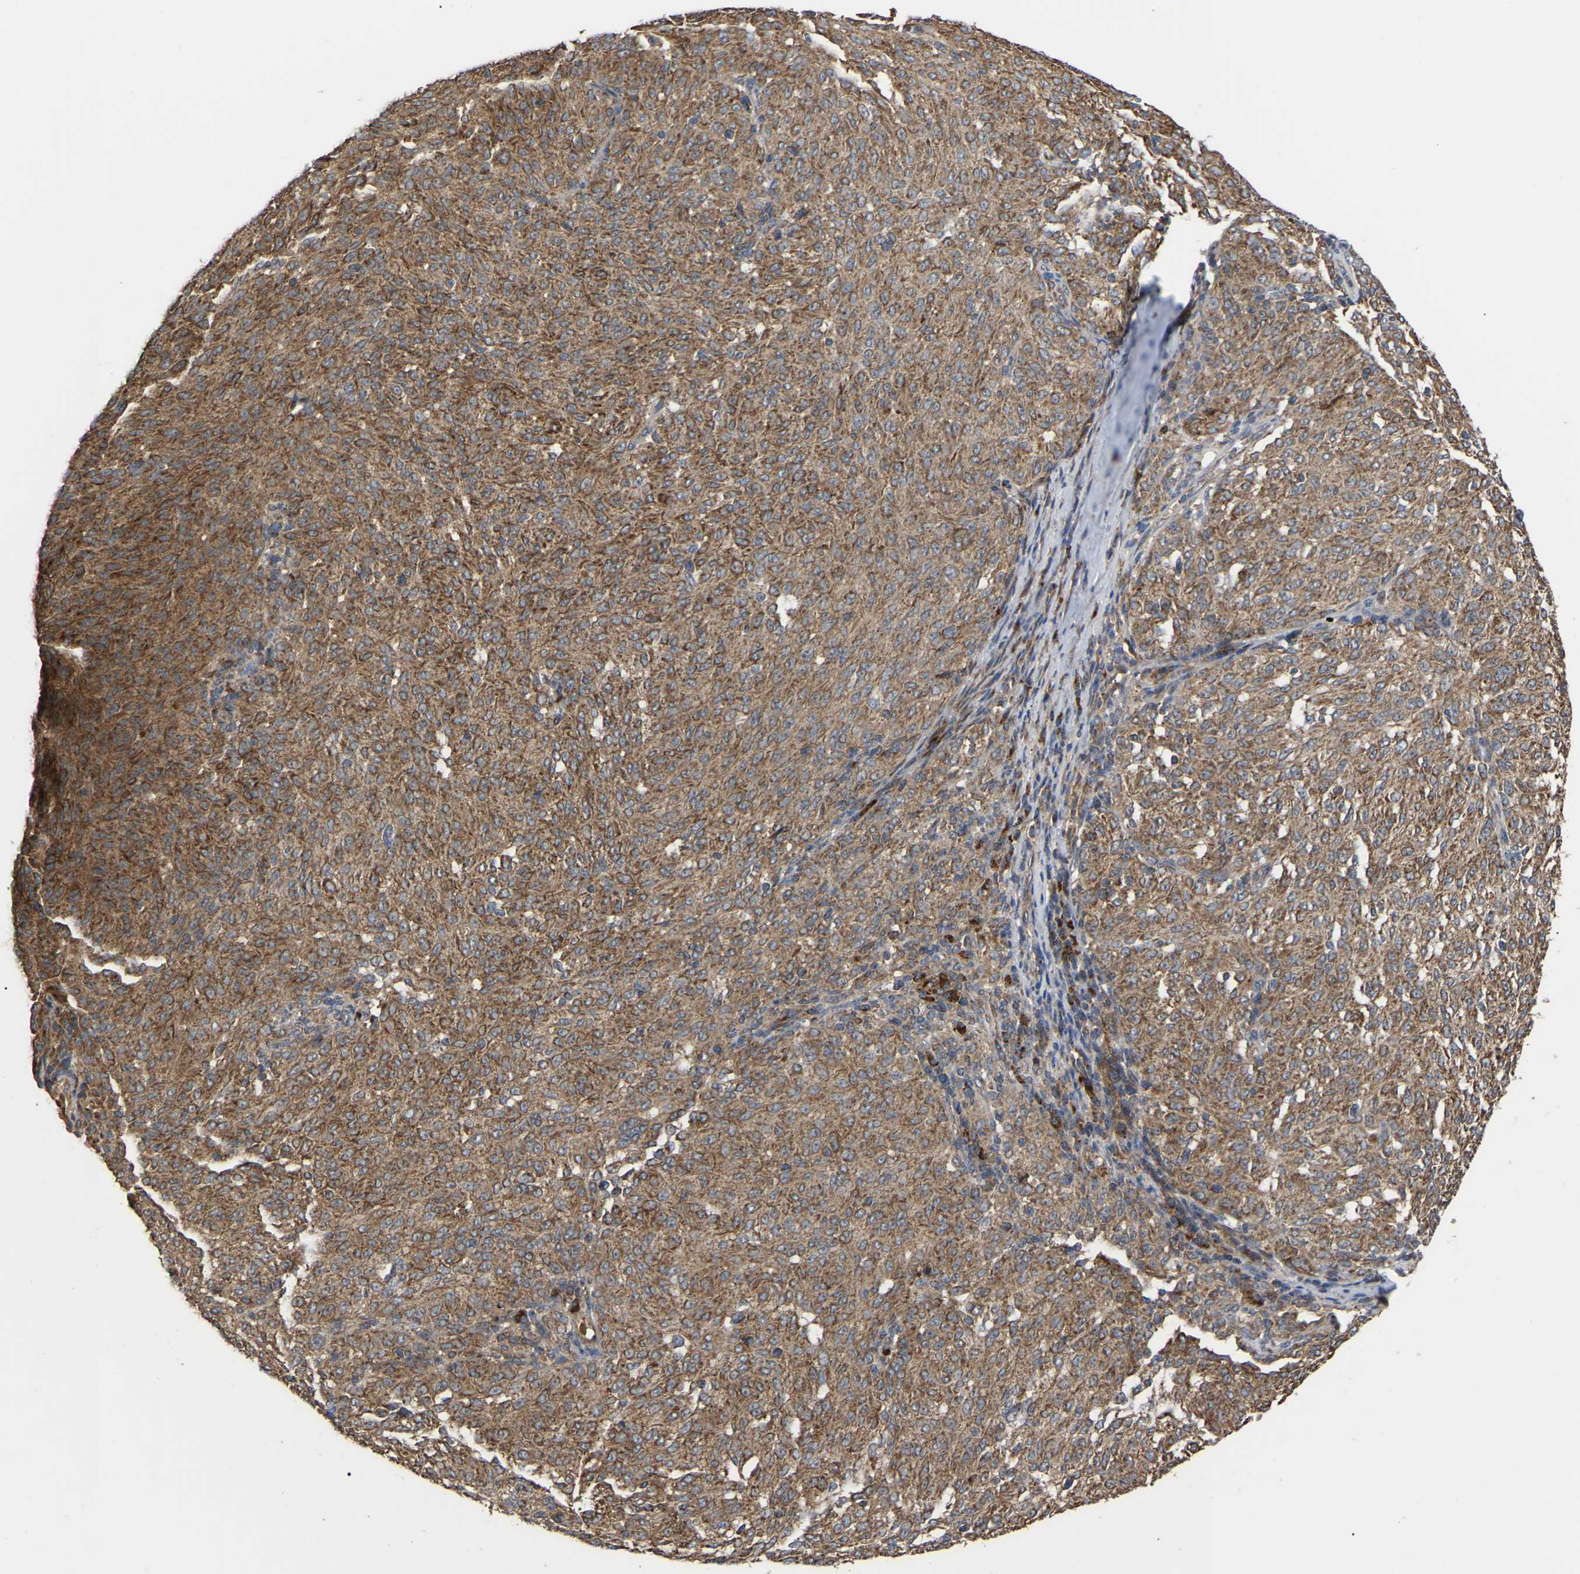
{"staining": {"intensity": "moderate", "quantity": ">75%", "location": "cytoplasmic/membranous"}, "tissue": "melanoma", "cell_type": "Tumor cells", "image_type": "cancer", "snomed": [{"axis": "morphology", "description": "Malignant melanoma, NOS"}, {"axis": "topography", "description": "Skin"}], "caption": "Protein expression analysis of human melanoma reveals moderate cytoplasmic/membranous staining in approximately >75% of tumor cells.", "gene": "GCC1", "patient": {"sex": "female", "age": 72}}